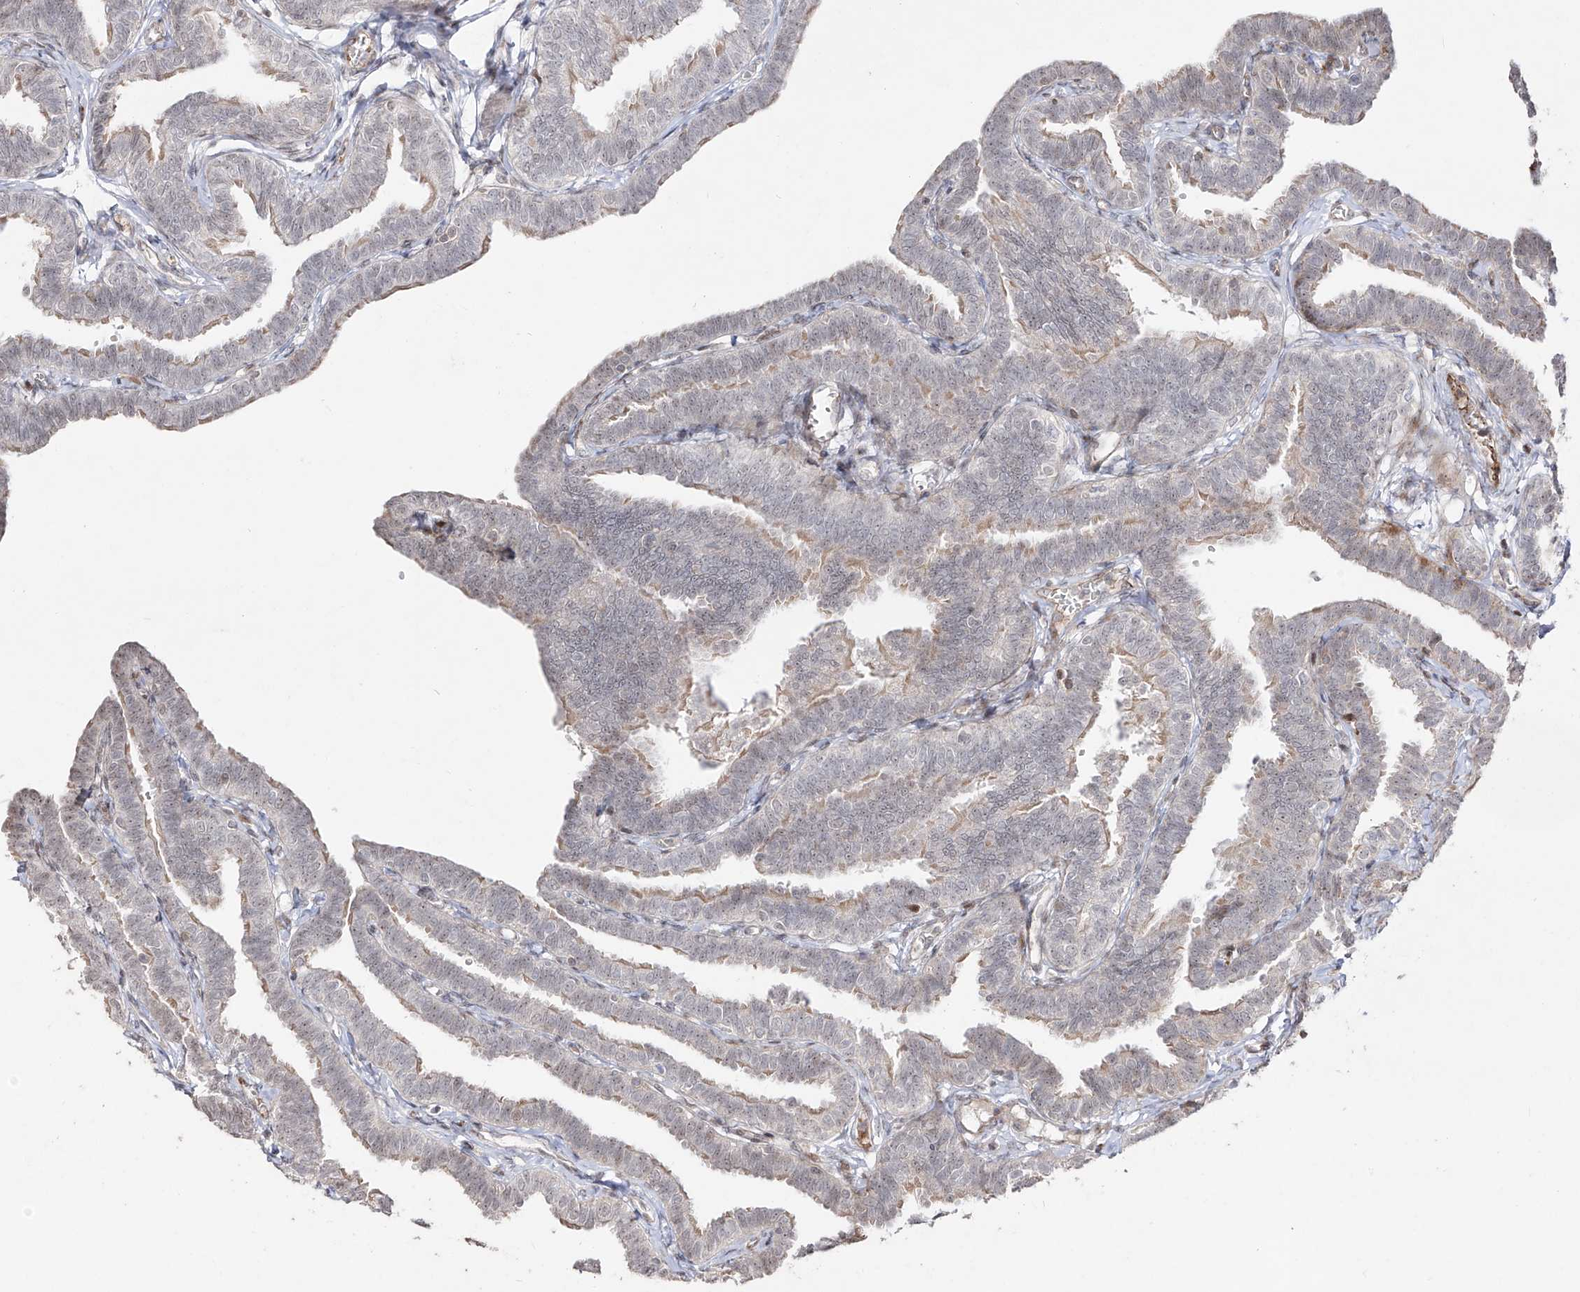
{"staining": {"intensity": "weak", "quantity": "<25%", "location": "nuclear"}, "tissue": "fallopian tube", "cell_type": "Glandular cells", "image_type": "normal", "snomed": [{"axis": "morphology", "description": "Normal tissue, NOS"}, {"axis": "topography", "description": "Fallopian tube"}, {"axis": "topography", "description": "Ovary"}], "caption": "DAB (3,3'-diaminobenzidine) immunohistochemical staining of unremarkable fallopian tube shows no significant expression in glandular cells.", "gene": "ZNF180", "patient": {"sex": "female", "age": 23}}